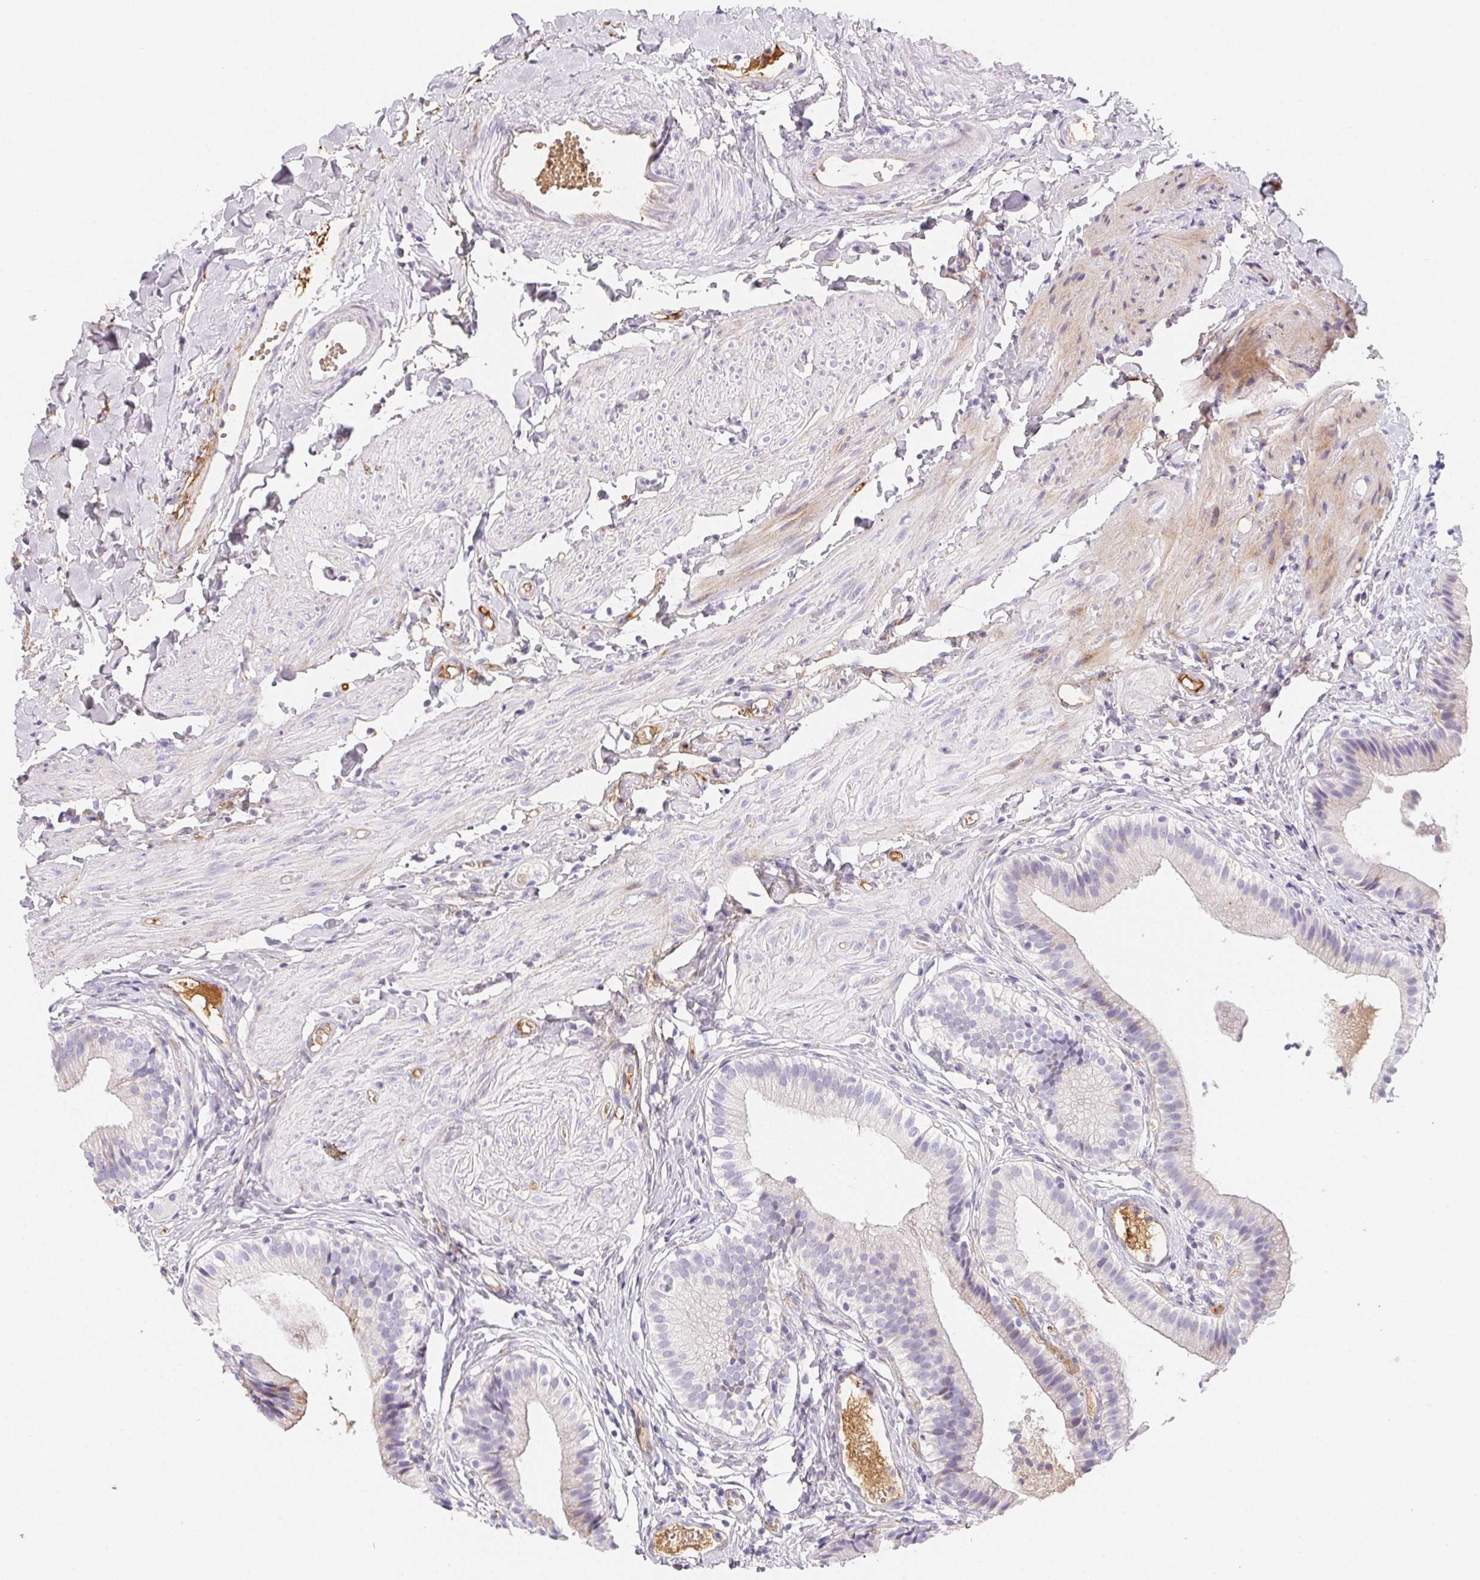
{"staining": {"intensity": "negative", "quantity": "none", "location": "none"}, "tissue": "gallbladder", "cell_type": "Glandular cells", "image_type": "normal", "snomed": [{"axis": "morphology", "description": "Normal tissue, NOS"}, {"axis": "topography", "description": "Gallbladder"}], "caption": "This micrograph is of benign gallbladder stained with immunohistochemistry (IHC) to label a protein in brown with the nuclei are counter-stained blue. There is no staining in glandular cells.", "gene": "ITIH2", "patient": {"sex": "female", "age": 47}}